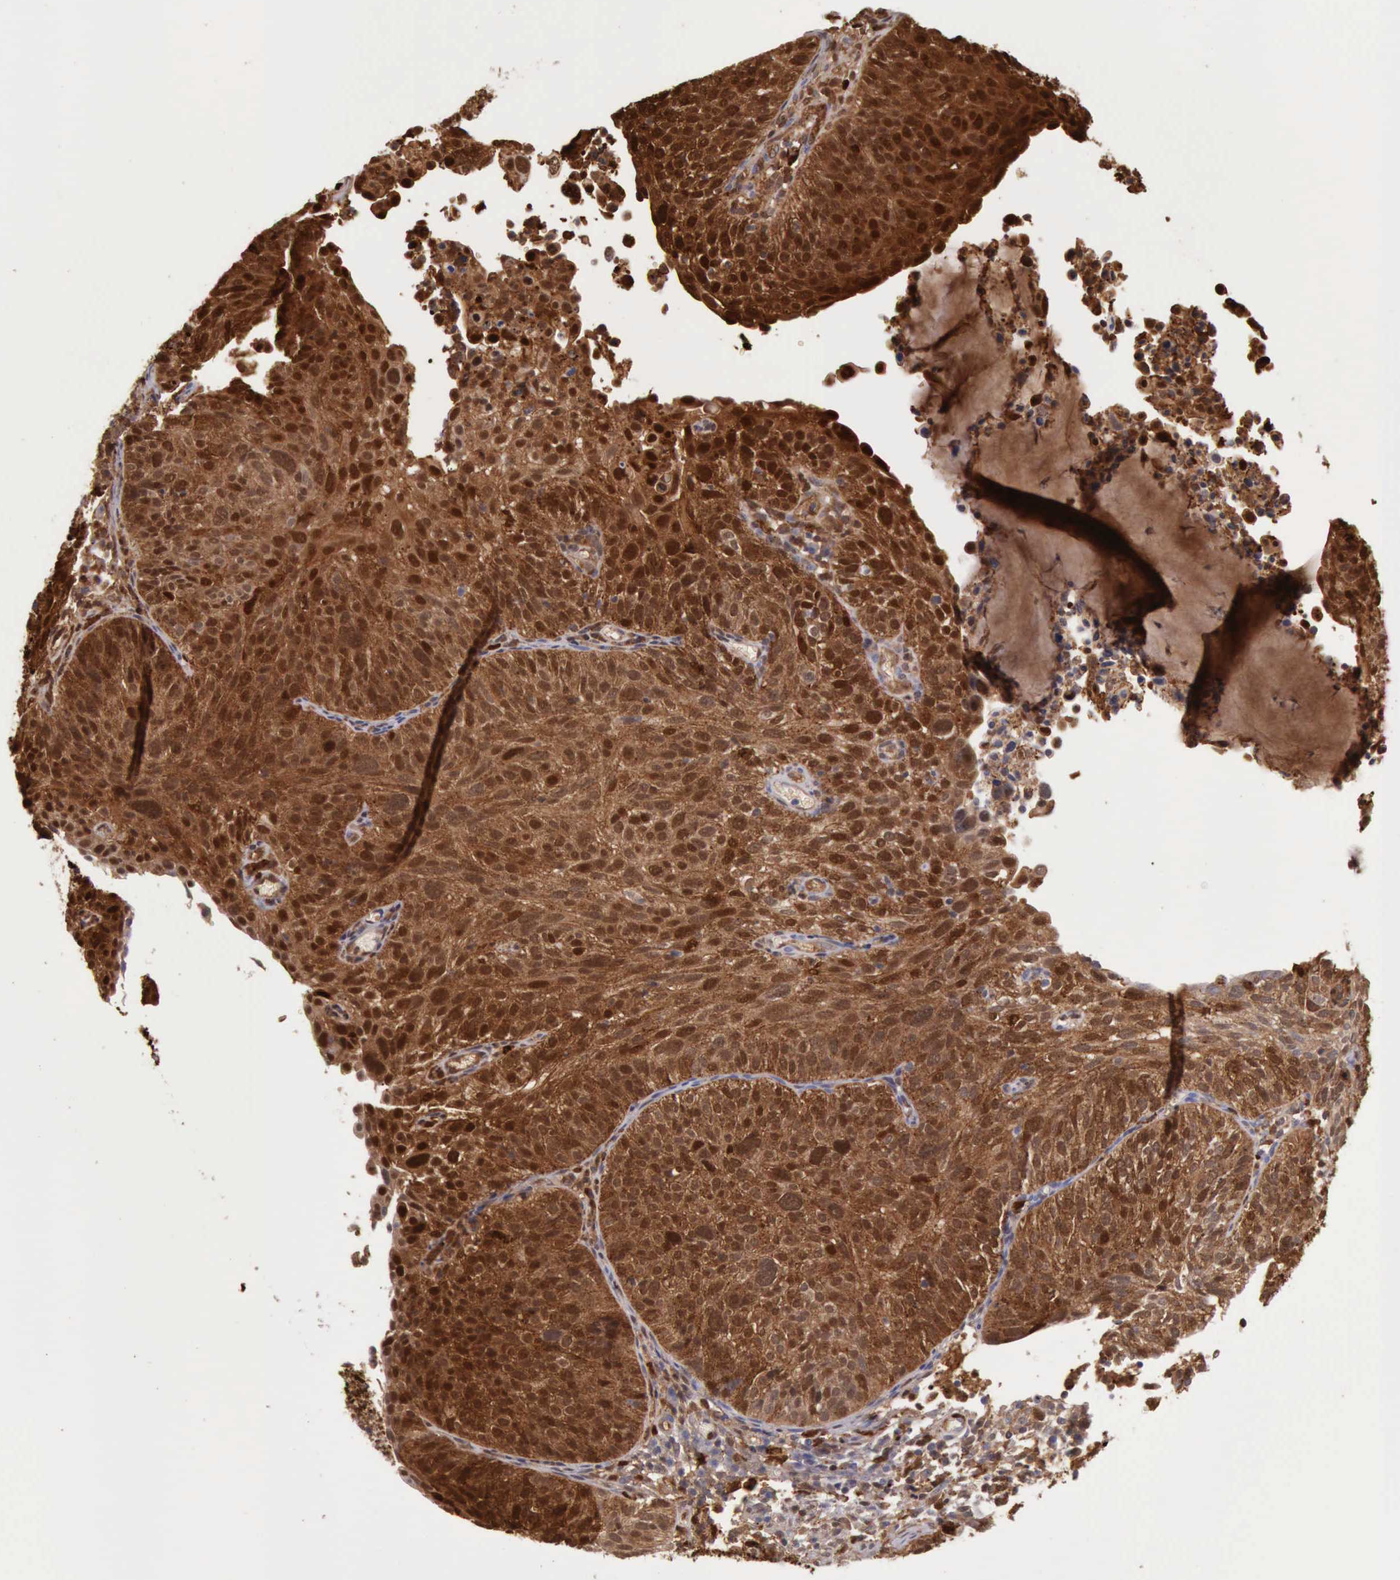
{"staining": {"intensity": "strong", "quantity": ">75%", "location": "cytoplasmic/membranous,nuclear"}, "tissue": "cervical cancer", "cell_type": "Tumor cells", "image_type": "cancer", "snomed": [{"axis": "morphology", "description": "Squamous cell carcinoma, NOS"}, {"axis": "topography", "description": "Cervix"}], "caption": "Strong cytoplasmic/membranous and nuclear protein positivity is seen in about >75% of tumor cells in cervical squamous cell carcinoma. Nuclei are stained in blue.", "gene": "CSTA", "patient": {"sex": "female", "age": 36}}